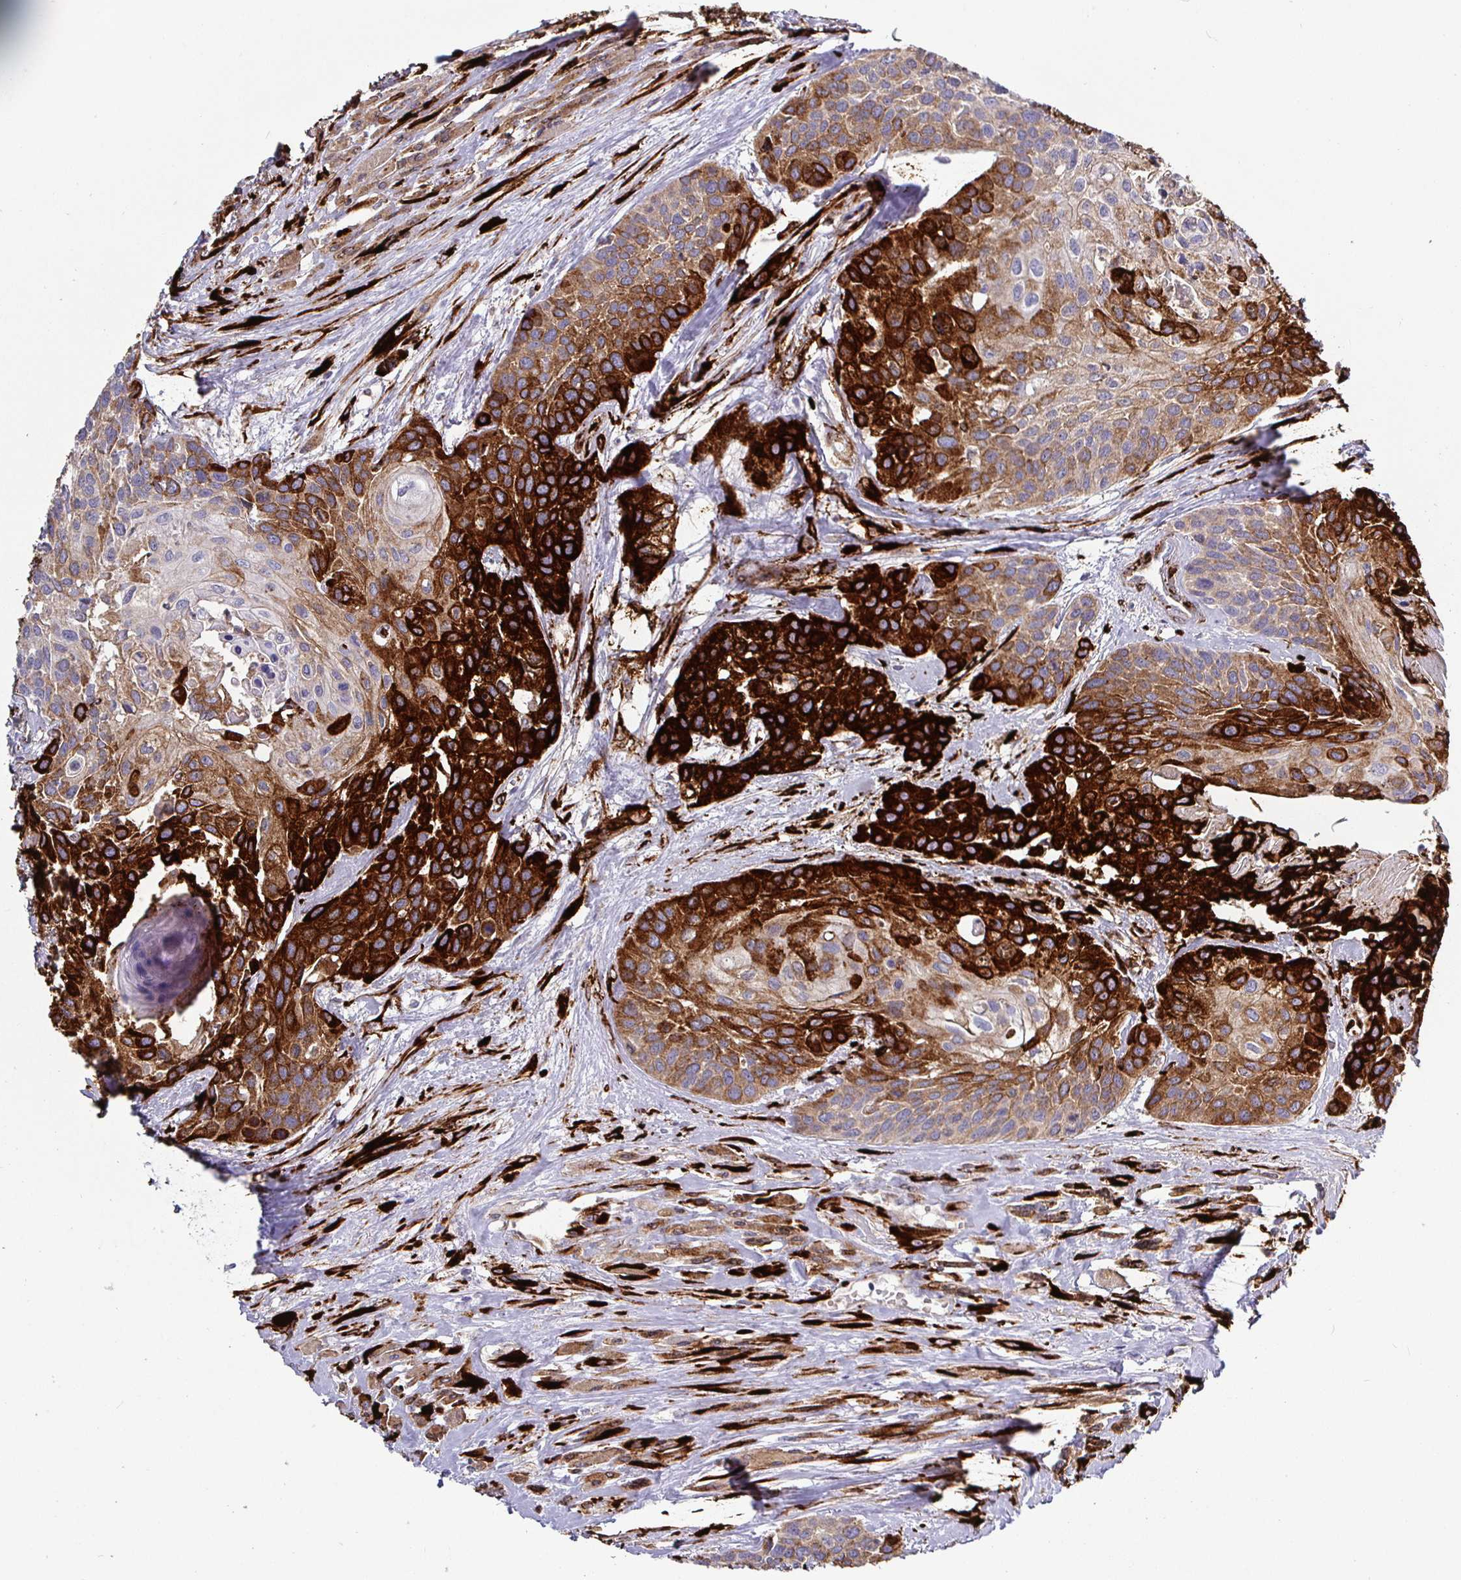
{"staining": {"intensity": "strong", "quantity": "25%-75%", "location": "cytoplasmic/membranous"}, "tissue": "head and neck cancer", "cell_type": "Tumor cells", "image_type": "cancer", "snomed": [{"axis": "morphology", "description": "Squamous cell carcinoma, NOS"}, {"axis": "topography", "description": "Head-Neck"}], "caption": "Tumor cells exhibit high levels of strong cytoplasmic/membranous staining in about 25%-75% of cells in squamous cell carcinoma (head and neck). The protein is stained brown, and the nuclei are stained in blue (DAB (3,3'-diaminobenzidine) IHC with brightfield microscopy, high magnification).", "gene": "P4HA2", "patient": {"sex": "female", "age": 50}}